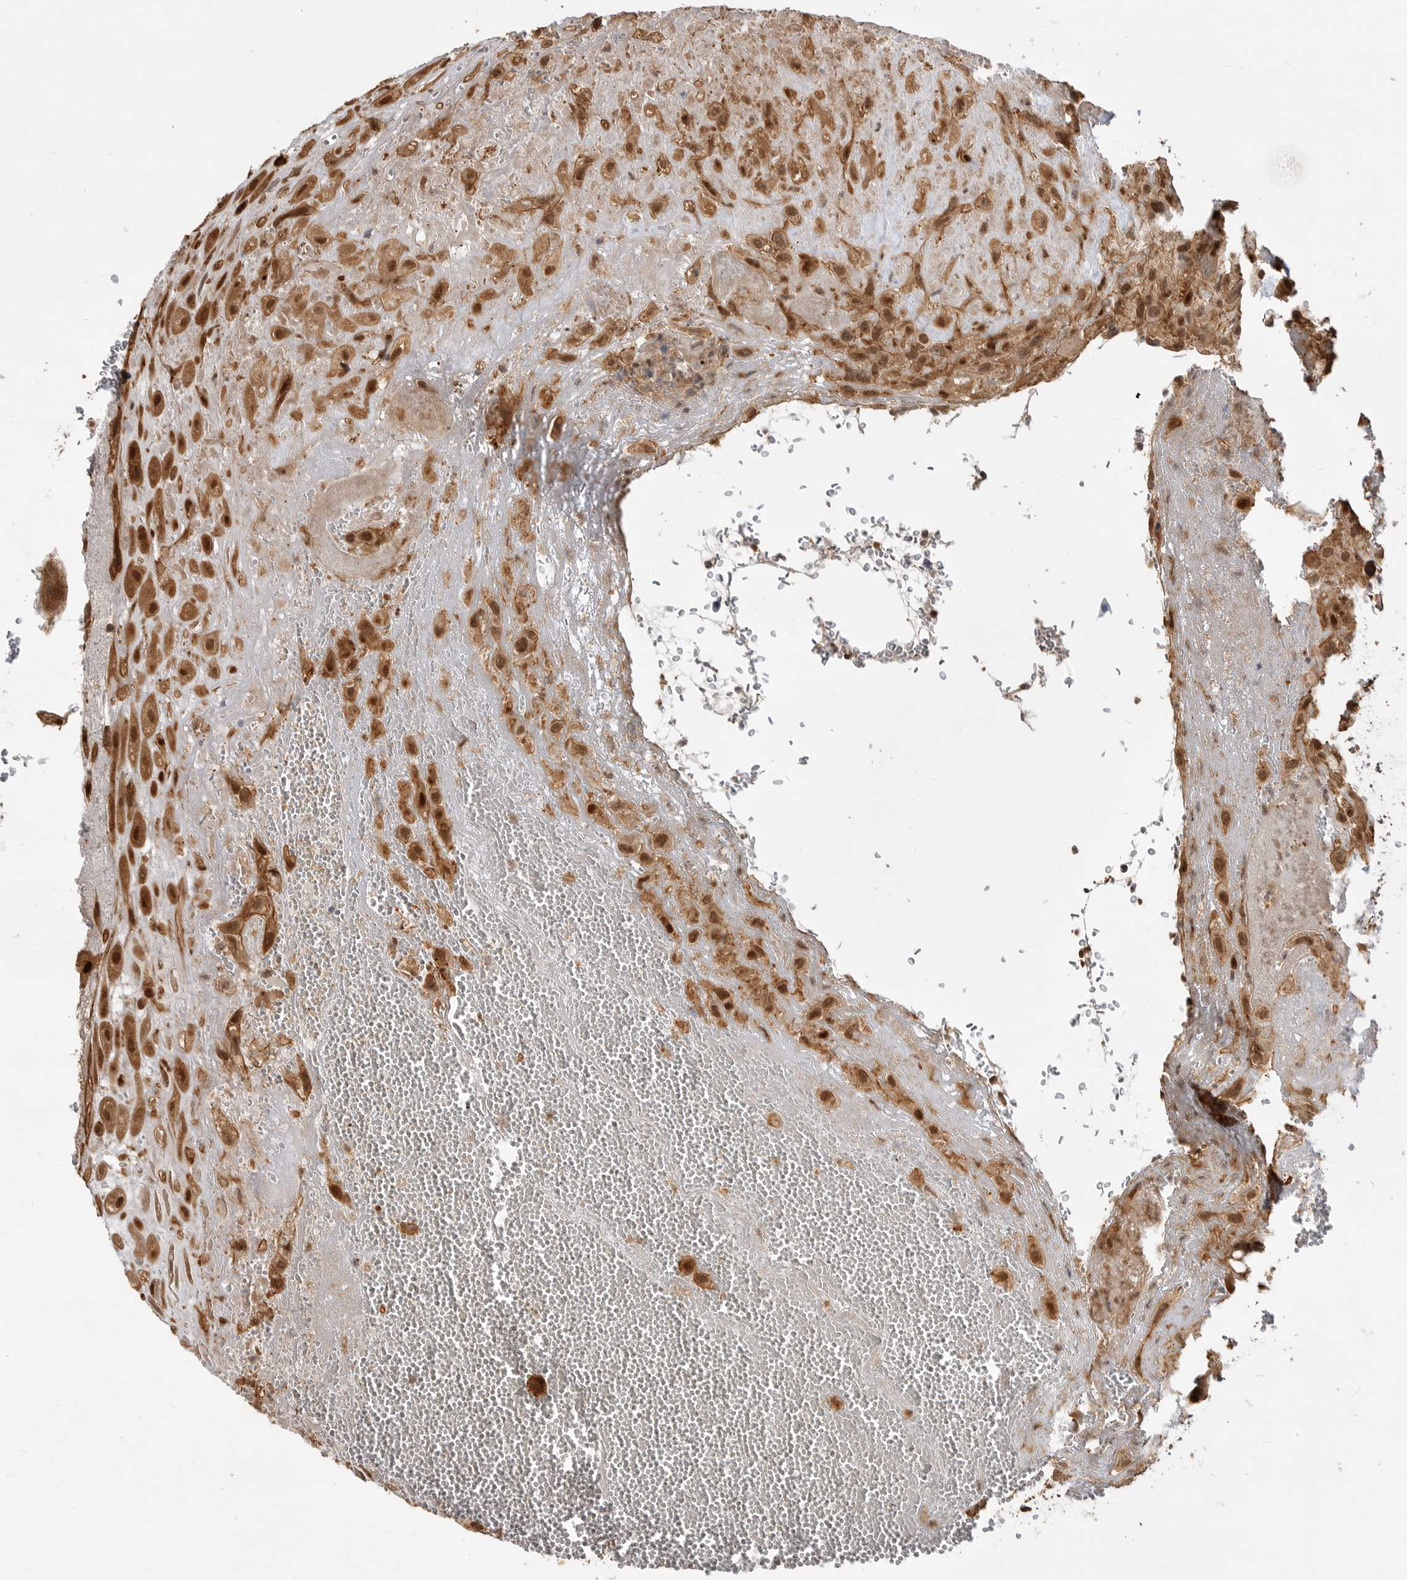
{"staining": {"intensity": "moderate", "quantity": ">75%", "location": "cytoplasmic/membranous,nuclear"}, "tissue": "placenta", "cell_type": "Decidual cells", "image_type": "normal", "snomed": [{"axis": "morphology", "description": "Normal tissue, NOS"}, {"axis": "topography", "description": "Placenta"}], "caption": "Decidual cells show medium levels of moderate cytoplasmic/membranous,nuclear positivity in about >75% of cells in normal placenta.", "gene": "ADPRS", "patient": {"sex": "female", "age": 35}}